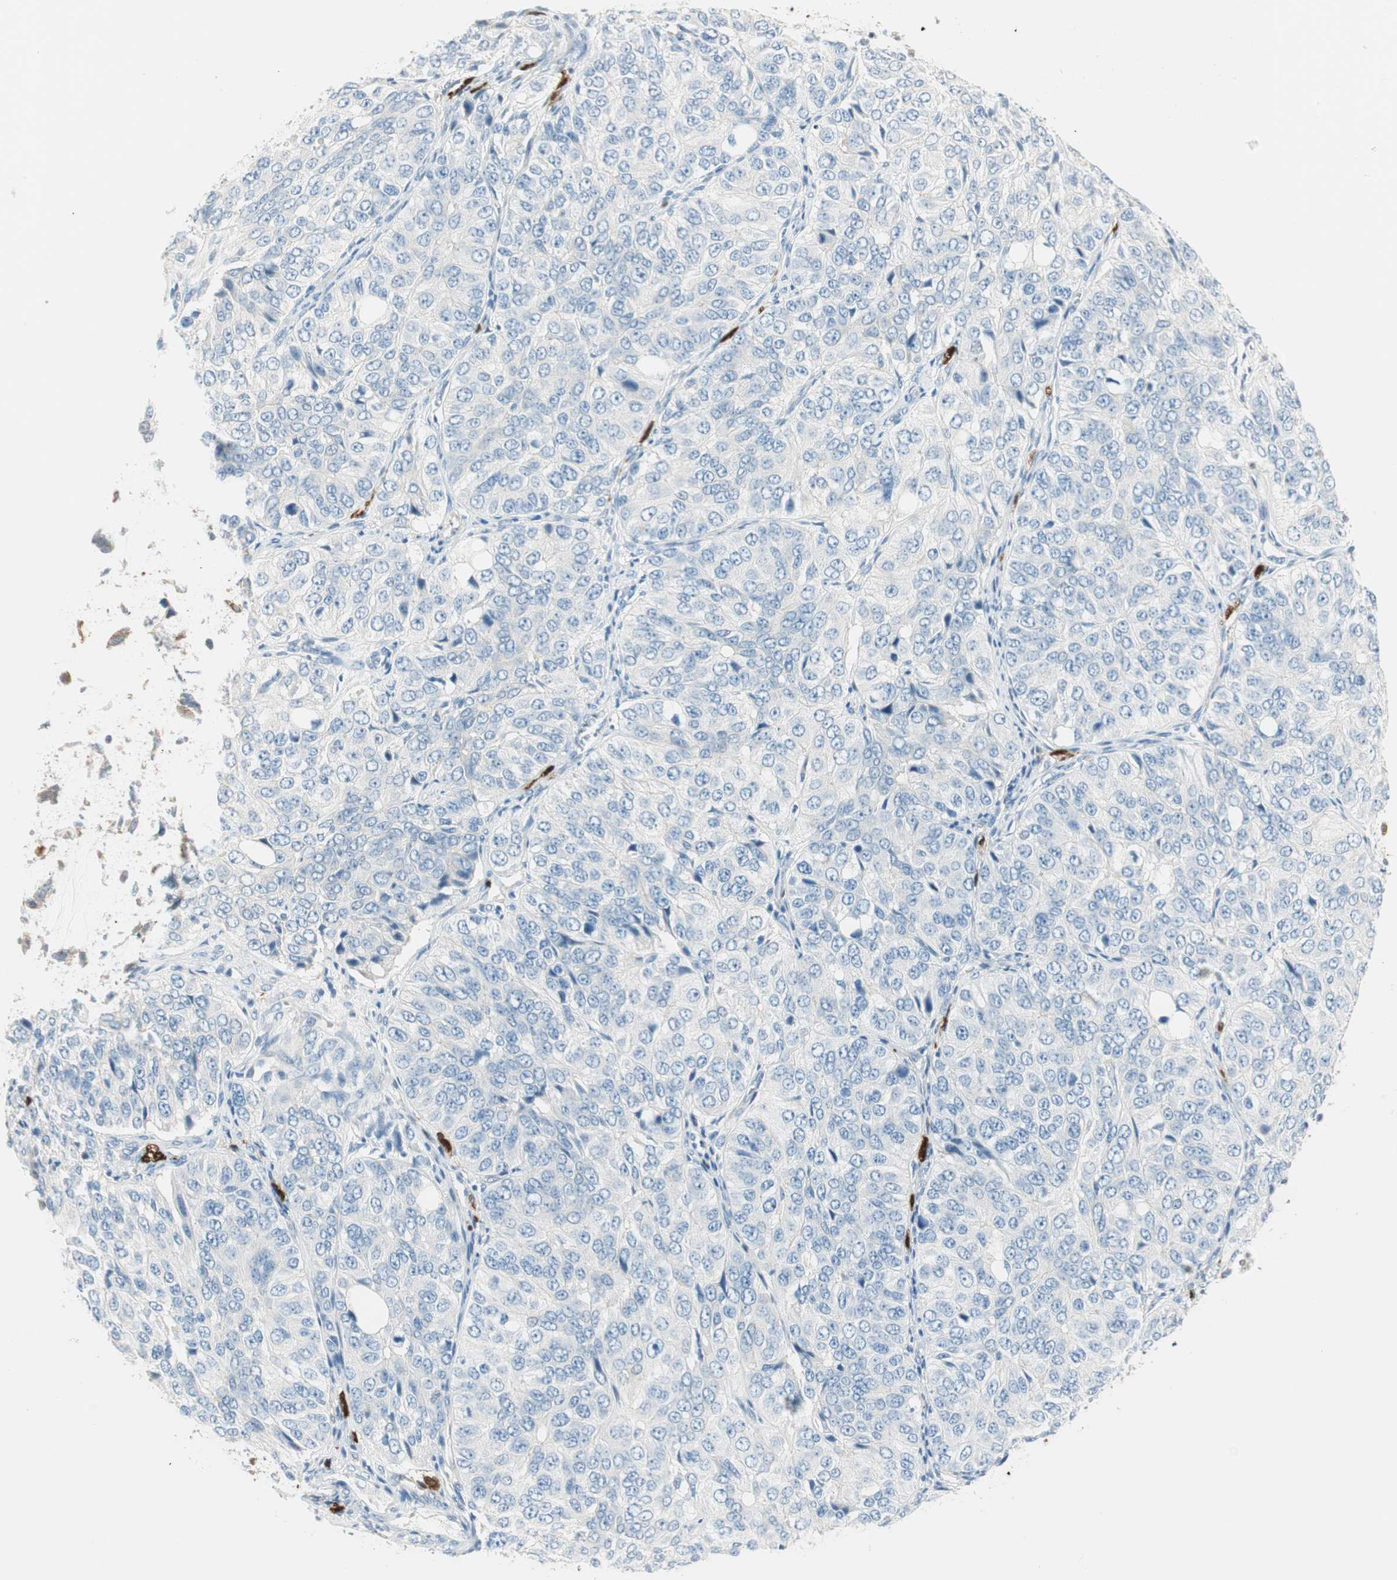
{"staining": {"intensity": "negative", "quantity": "none", "location": "none"}, "tissue": "ovarian cancer", "cell_type": "Tumor cells", "image_type": "cancer", "snomed": [{"axis": "morphology", "description": "Carcinoma, endometroid"}, {"axis": "topography", "description": "Ovary"}], "caption": "There is no significant staining in tumor cells of ovarian cancer (endometroid carcinoma).", "gene": "CDK3", "patient": {"sex": "female", "age": 51}}